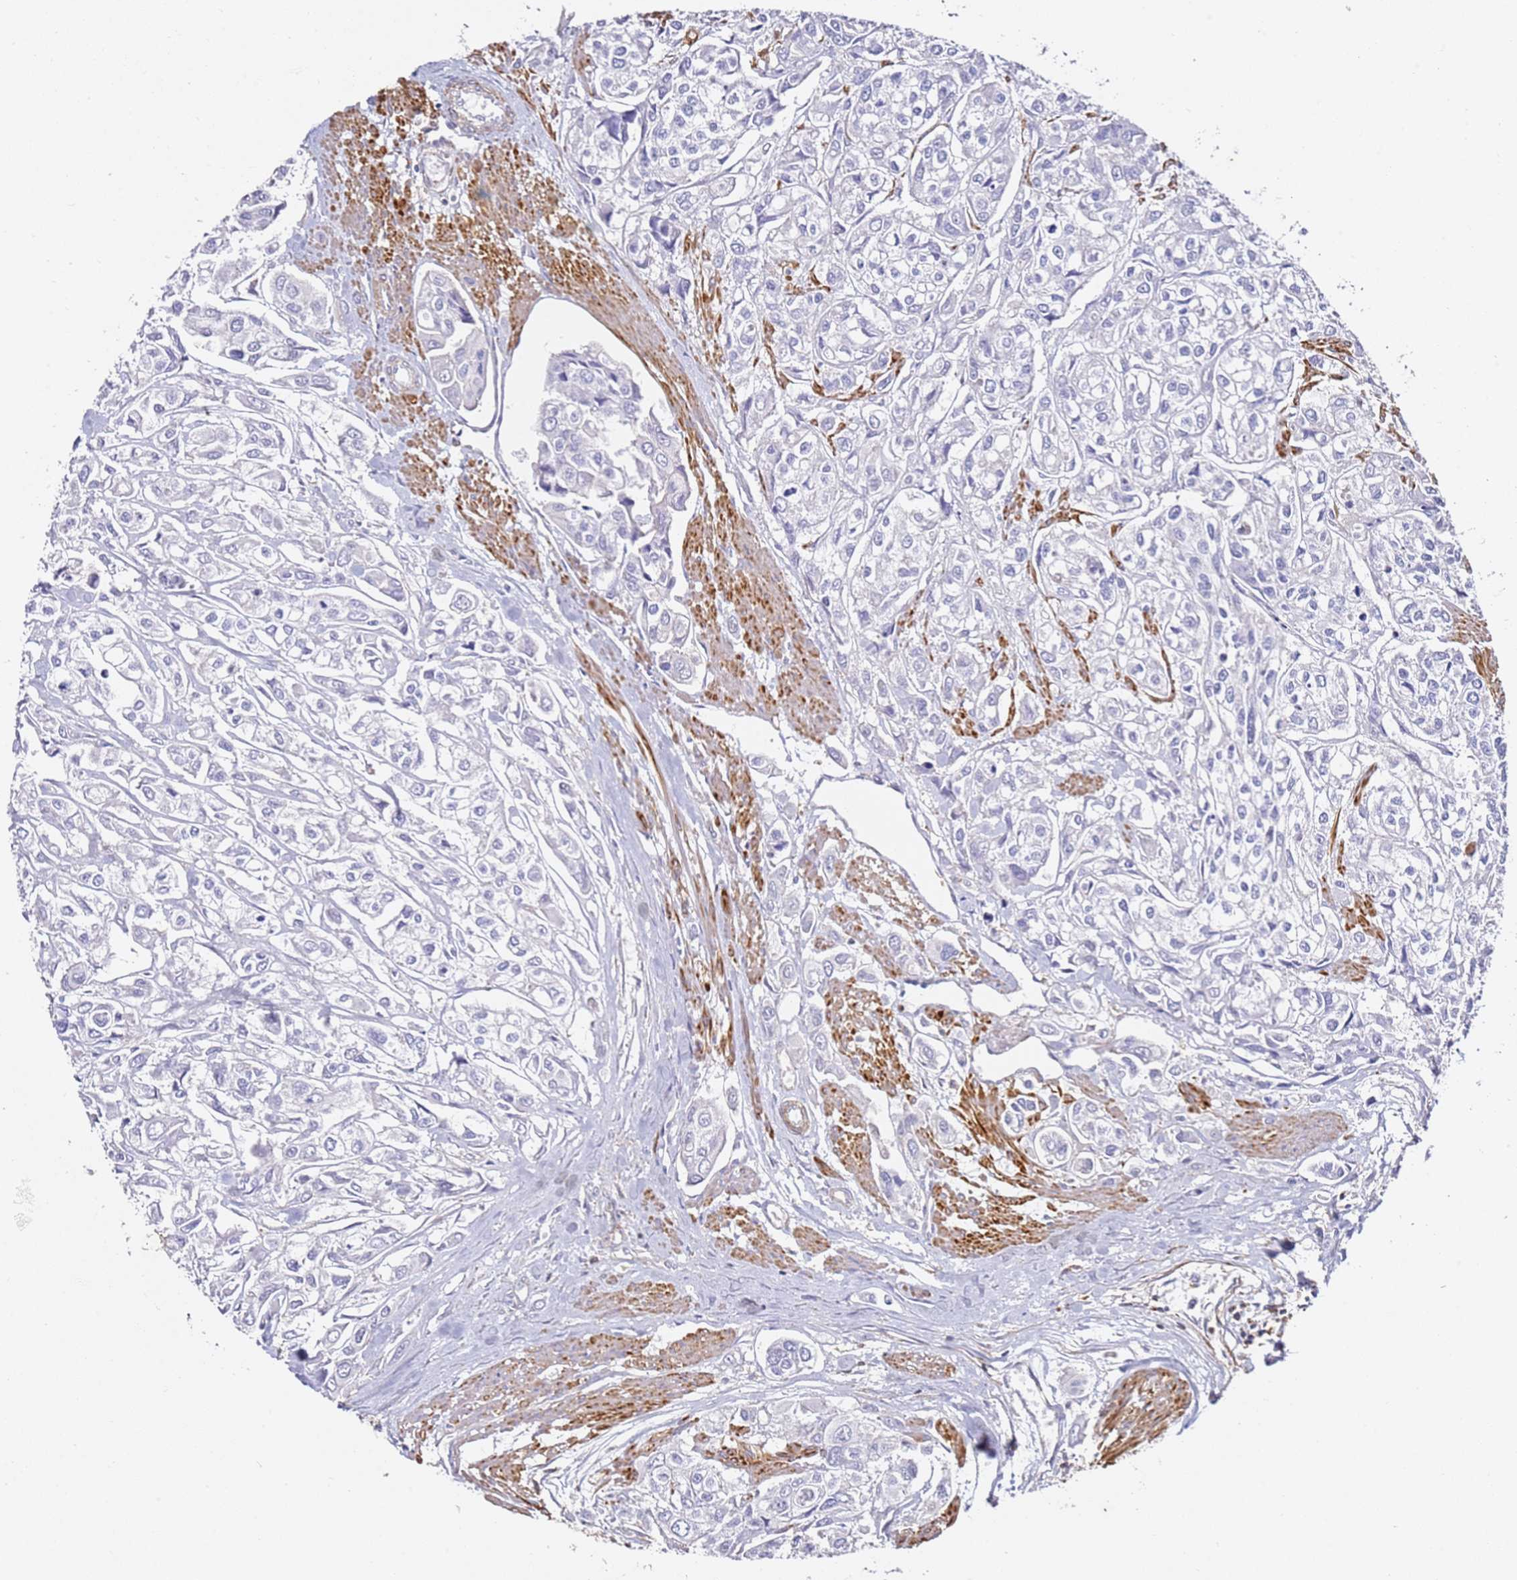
{"staining": {"intensity": "negative", "quantity": "none", "location": "none"}, "tissue": "urothelial cancer", "cell_type": "Tumor cells", "image_type": "cancer", "snomed": [{"axis": "morphology", "description": "Urothelial carcinoma, High grade"}, {"axis": "topography", "description": "Urinary bladder"}], "caption": "The image reveals no staining of tumor cells in urothelial carcinoma (high-grade). The staining was performed using DAB (3,3'-diaminobenzidine) to visualize the protein expression in brown, while the nuclei were stained in blue with hematoxylin (Magnification: 20x).", "gene": "ZNF671", "patient": {"sex": "male", "age": 67}}